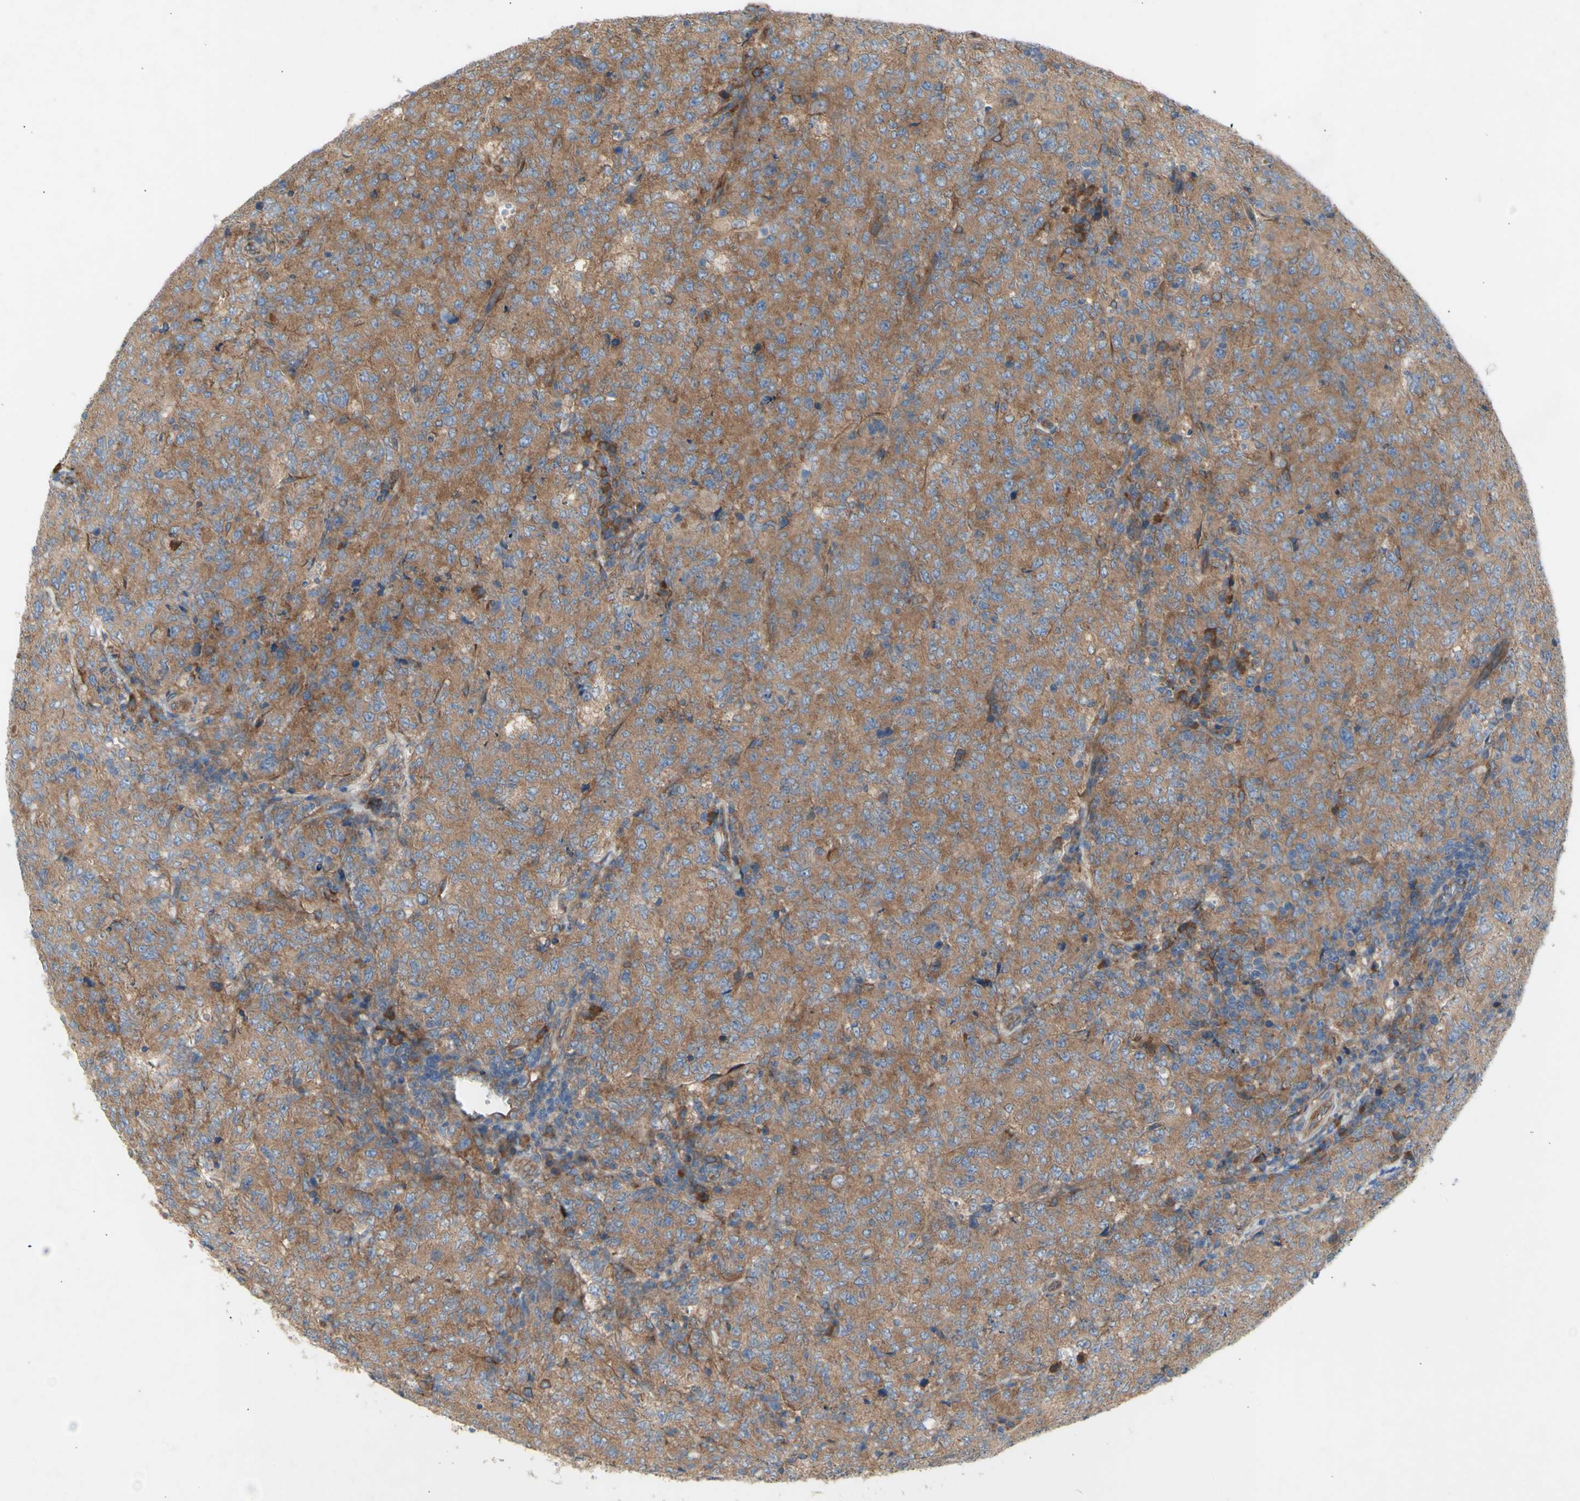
{"staining": {"intensity": "moderate", "quantity": ">75%", "location": "cytoplasmic/membranous"}, "tissue": "lymphoma", "cell_type": "Tumor cells", "image_type": "cancer", "snomed": [{"axis": "morphology", "description": "Malignant lymphoma, non-Hodgkin's type, High grade"}, {"axis": "topography", "description": "Tonsil"}], "caption": "A high-resolution photomicrograph shows immunohistochemistry staining of malignant lymphoma, non-Hodgkin's type (high-grade), which exhibits moderate cytoplasmic/membranous expression in about >75% of tumor cells.", "gene": "KLC1", "patient": {"sex": "female", "age": 36}}